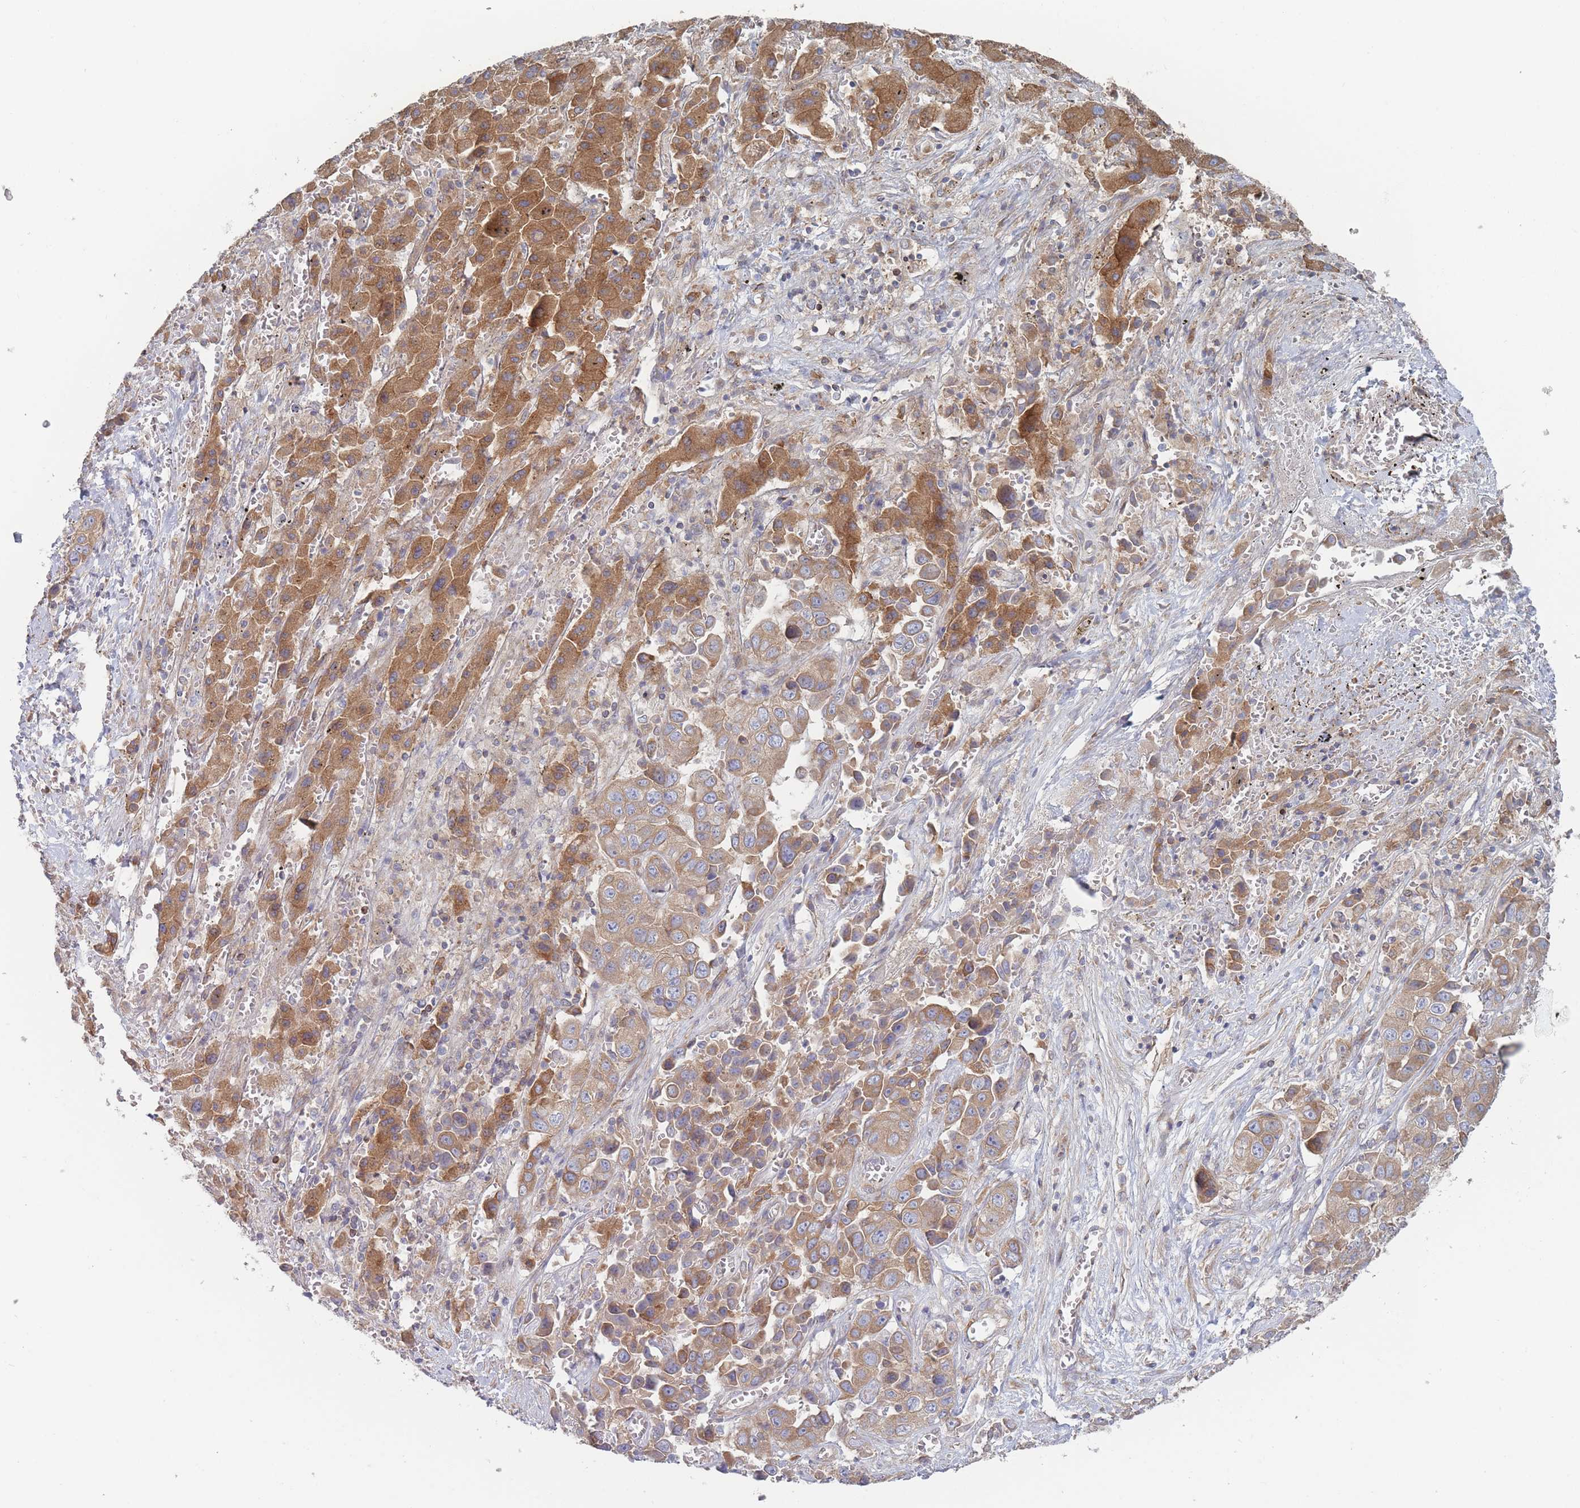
{"staining": {"intensity": "moderate", "quantity": ">75%", "location": "cytoplasmic/membranous"}, "tissue": "liver cancer", "cell_type": "Tumor cells", "image_type": "cancer", "snomed": [{"axis": "morphology", "description": "Cholangiocarcinoma"}, {"axis": "topography", "description": "Liver"}], "caption": "Liver cancer (cholangiocarcinoma) stained with a brown dye shows moderate cytoplasmic/membranous positive staining in about >75% of tumor cells.", "gene": "KDSR", "patient": {"sex": "female", "age": 52}}